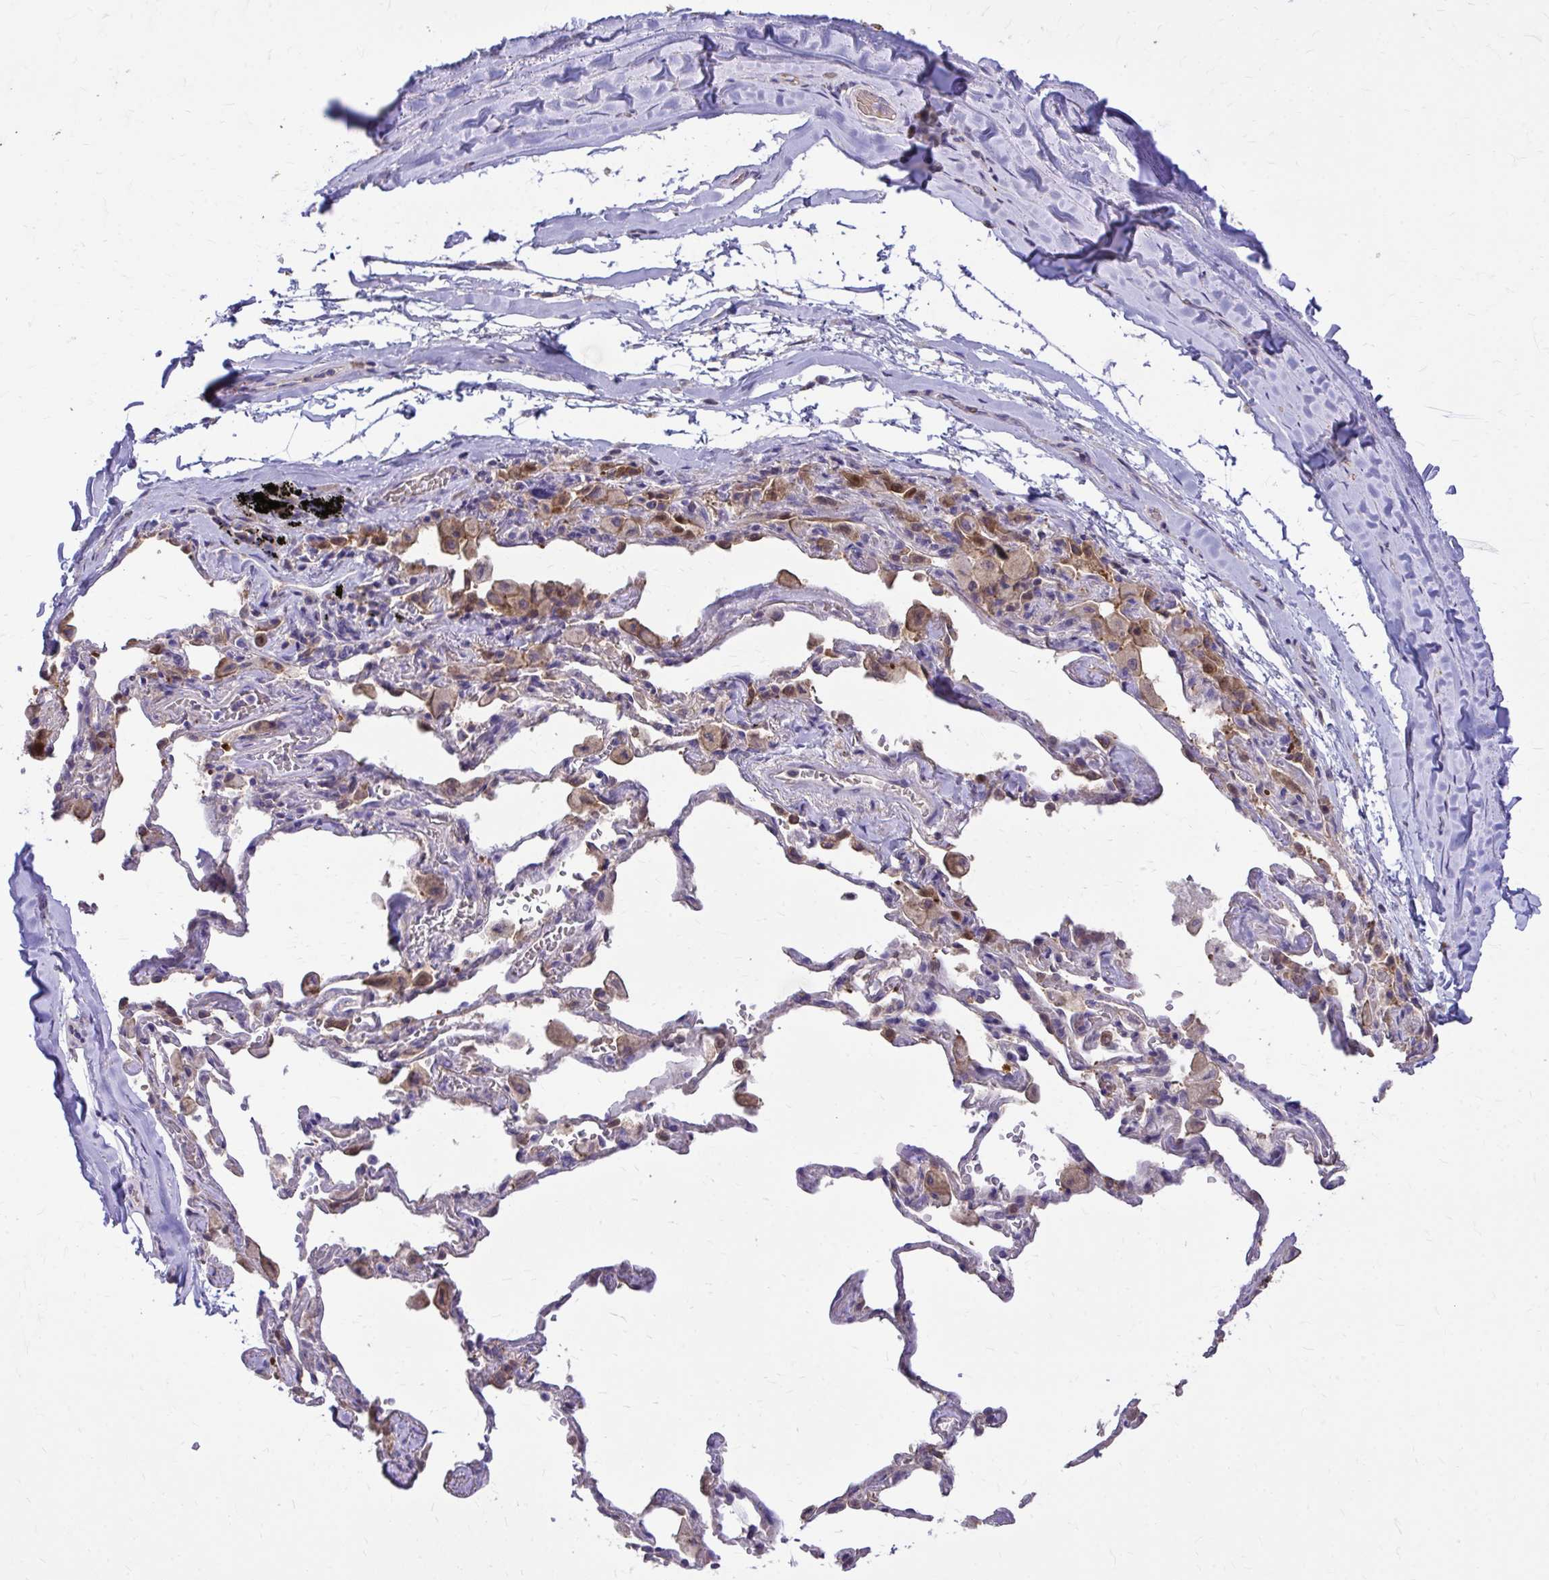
{"staining": {"intensity": "negative", "quantity": "none", "location": "none"}, "tissue": "adipose tissue", "cell_type": "Adipocytes", "image_type": "normal", "snomed": [{"axis": "morphology", "description": "Normal tissue, NOS"}, {"axis": "topography", "description": "Cartilage tissue"}, {"axis": "topography", "description": "Bronchus"}], "caption": "This is a image of IHC staining of normal adipose tissue, which shows no staining in adipocytes. Nuclei are stained in blue.", "gene": "EPB41L1", "patient": {"sex": "male", "age": 64}}